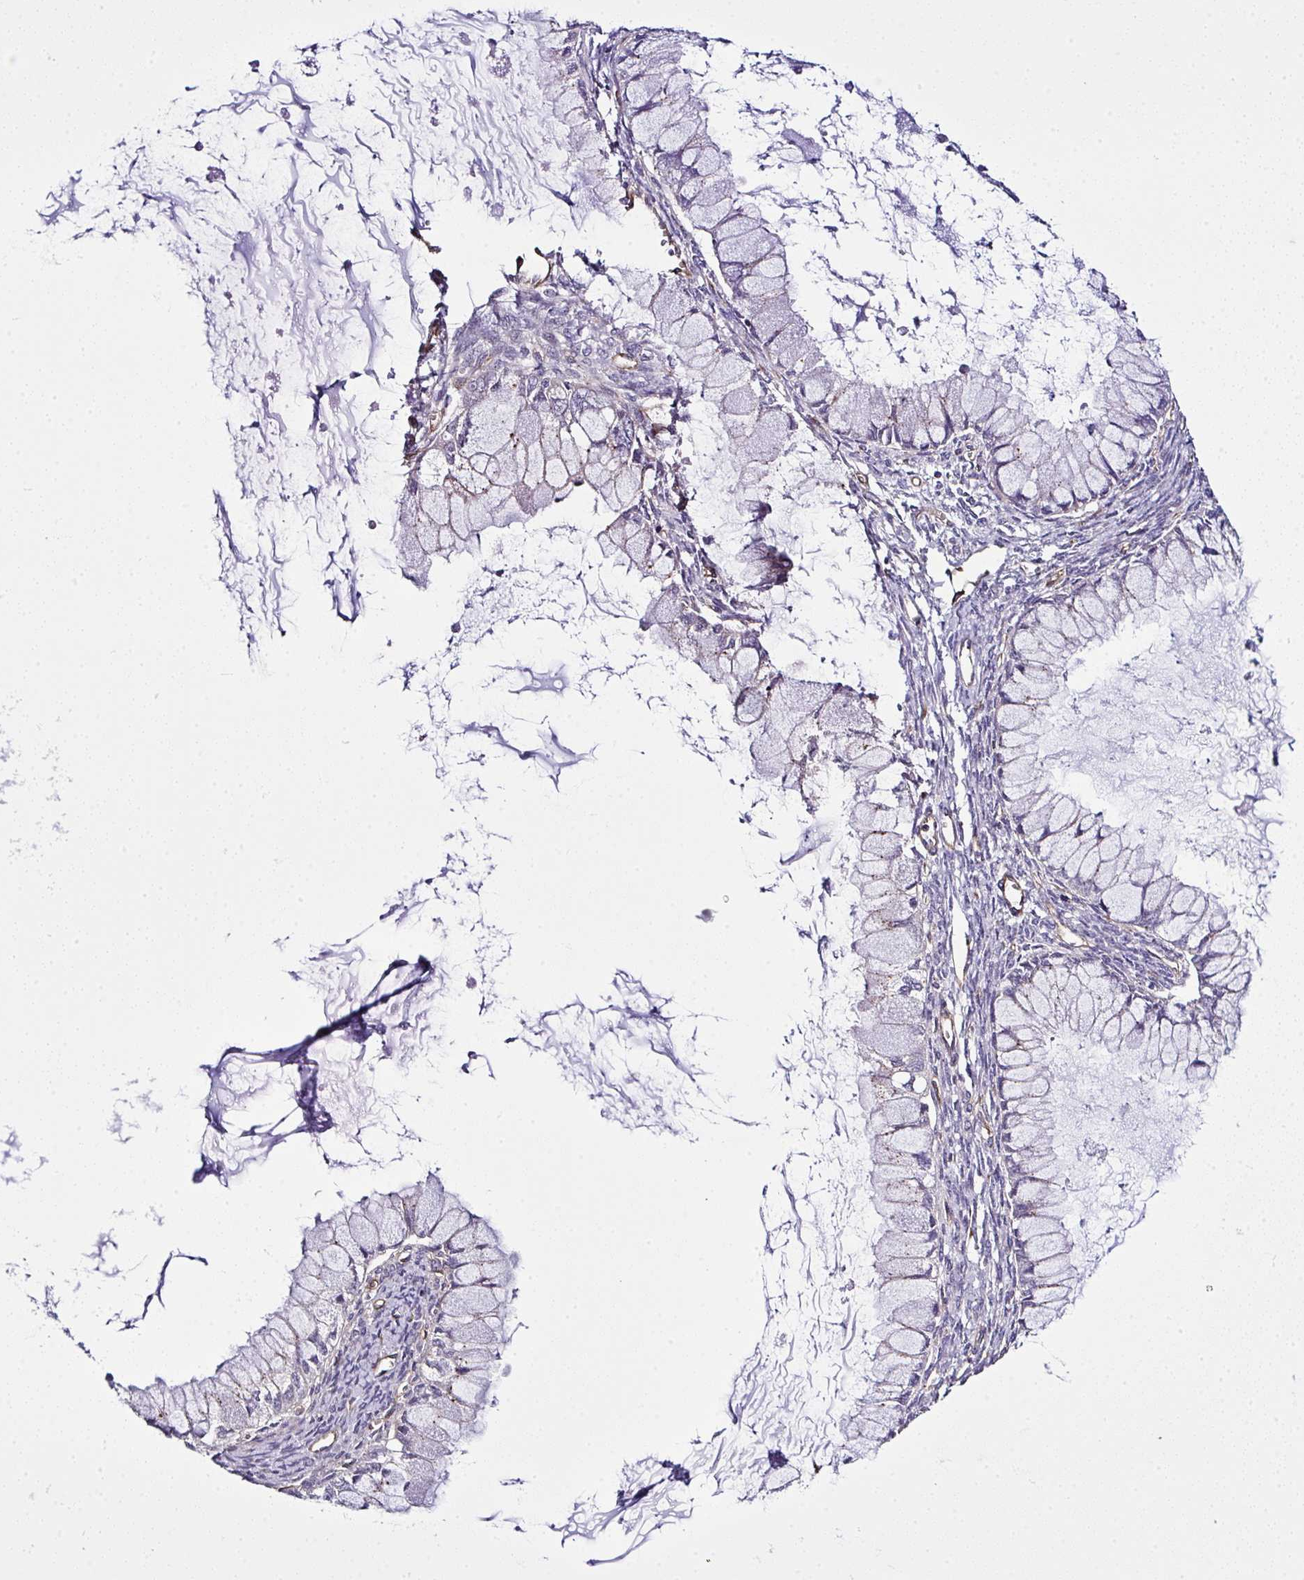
{"staining": {"intensity": "weak", "quantity": "<25%", "location": "cytoplasmic/membranous"}, "tissue": "ovarian cancer", "cell_type": "Tumor cells", "image_type": "cancer", "snomed": [{"axis": "morphology", "description": "Cystadenocarcinoma, mucinous, NOS"}, {"axis": "topography", "description": "Ovary"}], "caption": "Ovarian cancer was stained to show a protein in brown. There is no significant positivity in tumor cells.", "gene": "RSKR", "patient": {"sex": "female", "age": 34}}